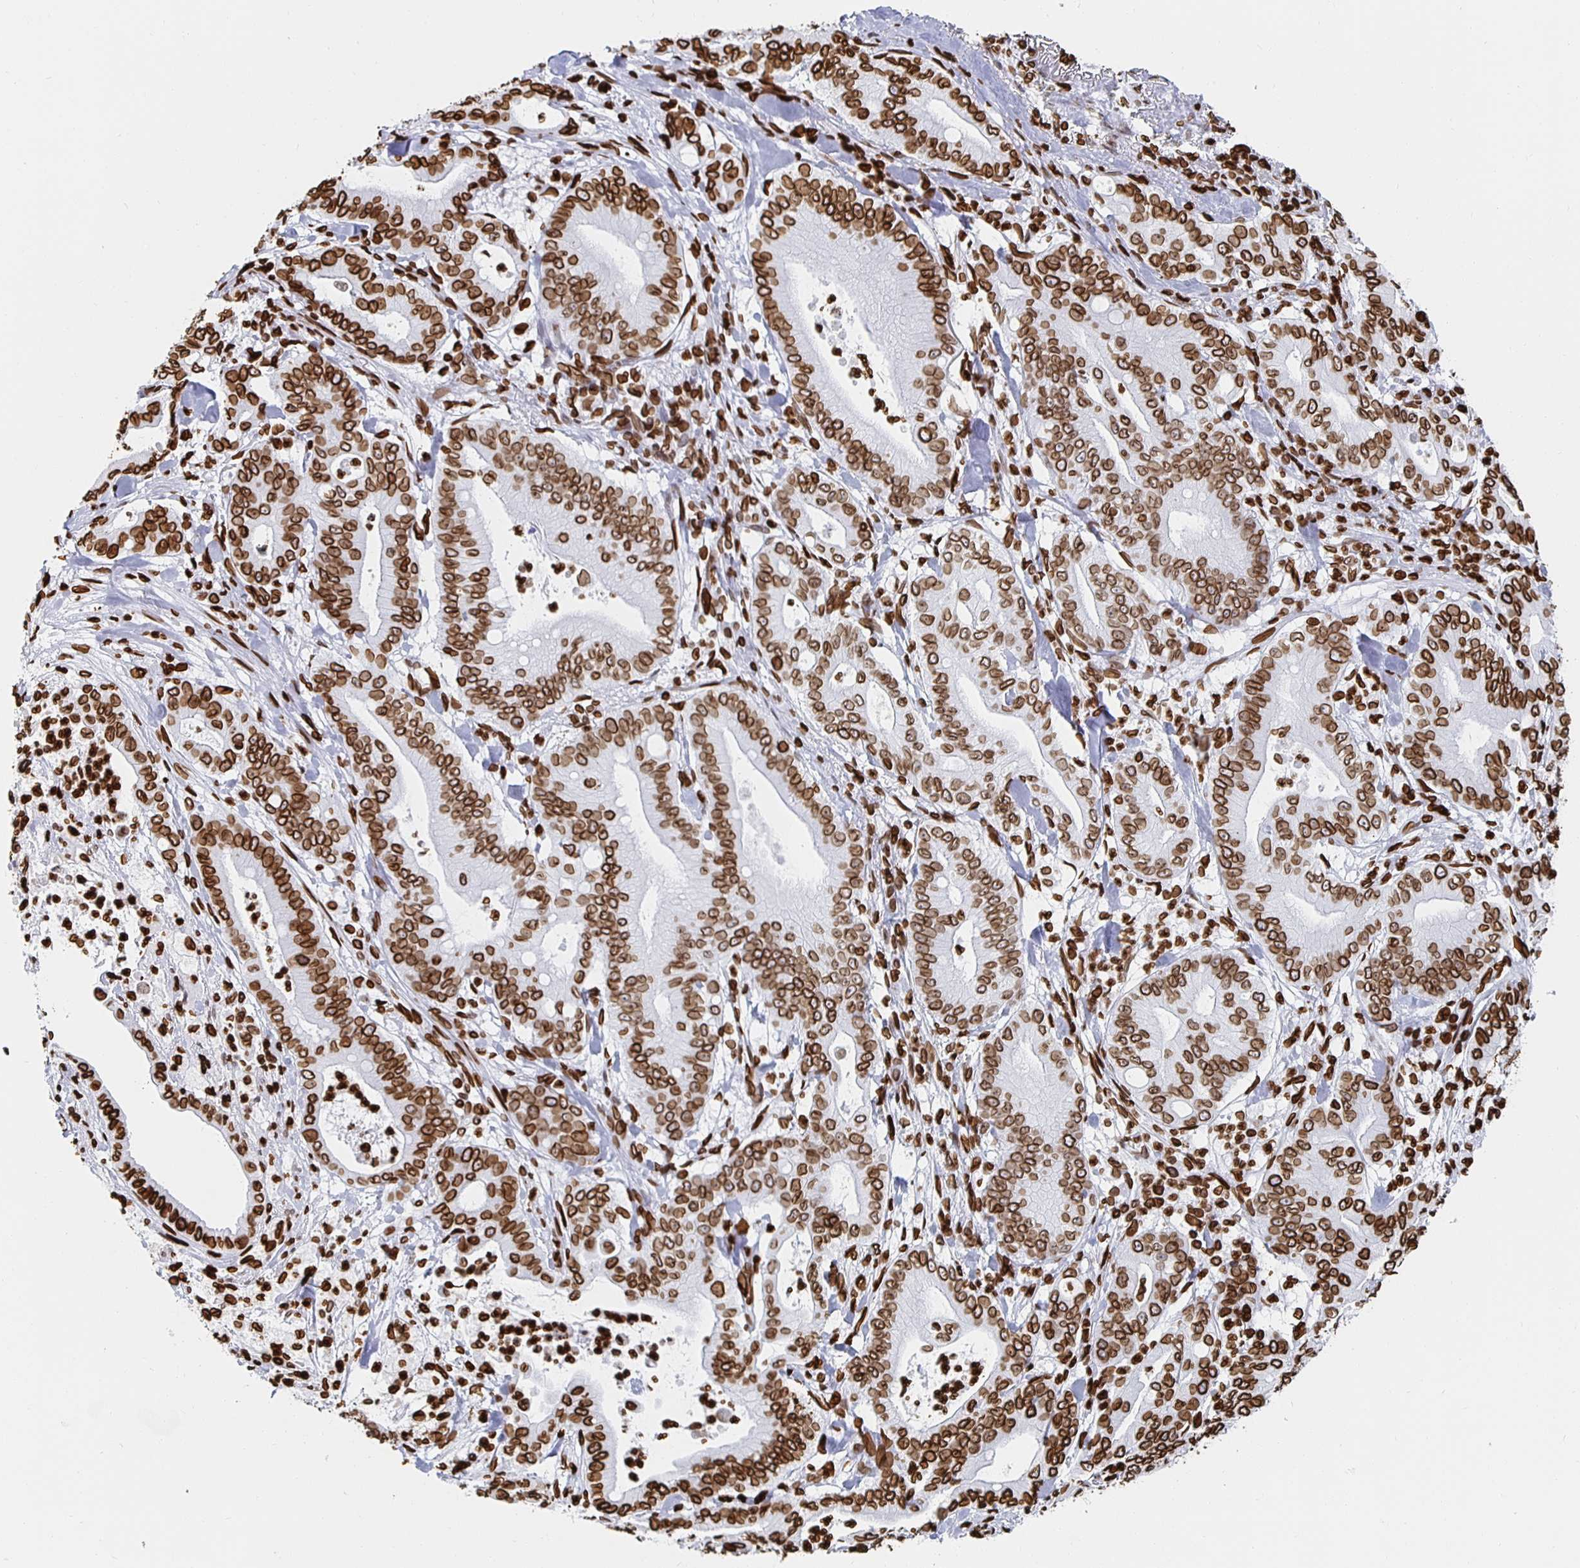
{"staining": {"intensity": "strong", "quantity": ">75%", "location": "cytoplasmic/membranous,nuclear"}, "tissue": "pancreatic cancer", "cell_type": "Tumor cells", "image_type": "cancer", "snomed": [{"axis": "morphology", "description": "Adenocarcinoma, NOS"}, {"axis": "topography", "description": "Pancreas"}], "caption": "This is an image of immunohistochemistry (IHC) staining of adenocarcinoma (pancreatic), which shows strong expression in the cytoplasmic/membranous and nuclear of tumor cells.", "gene": "LMNB1", "patient": {"sex": "male", "age": 71}}